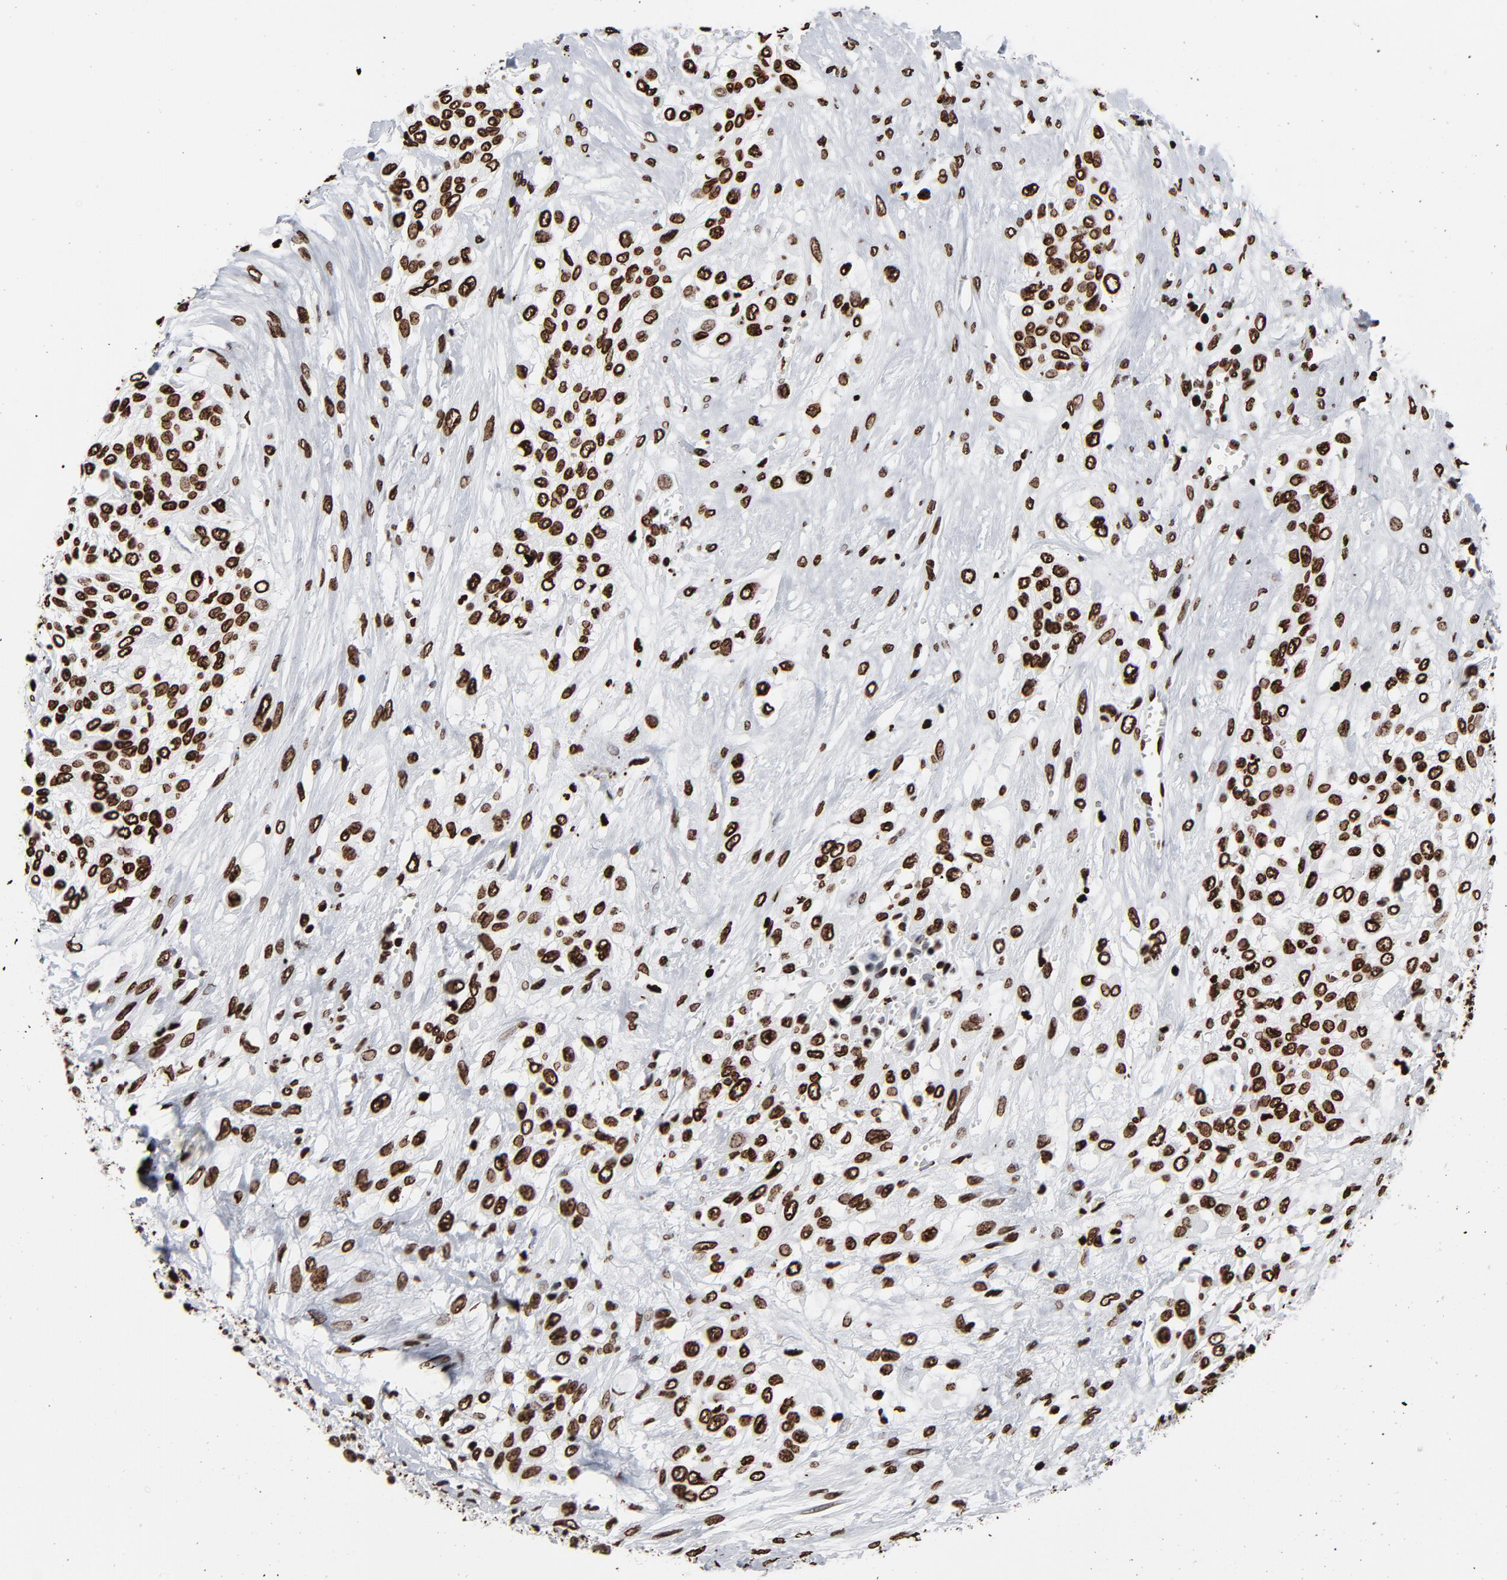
{"staining": {"intensity": "strong", "quantity": ">75%", "location": "nuclear"}, "tissue": "urothelial cancer", "cell_type": "Tumor cells", "image_type": "cancer", "snomed": [{"axis": "morphology", "description": "Urothelial carcinoma, High grade"}, {"axis": "topography", "description": "Urinary bladder"}], "caption": "This is a photomicrograph of immunohistochemistry (IHC) staining of urothelial carcinoma (high-grade), which shows strong positivity in the nuclear of tumor cells.", "gene": "H3-4", "patient": {"sex": "male", "age": 57}}